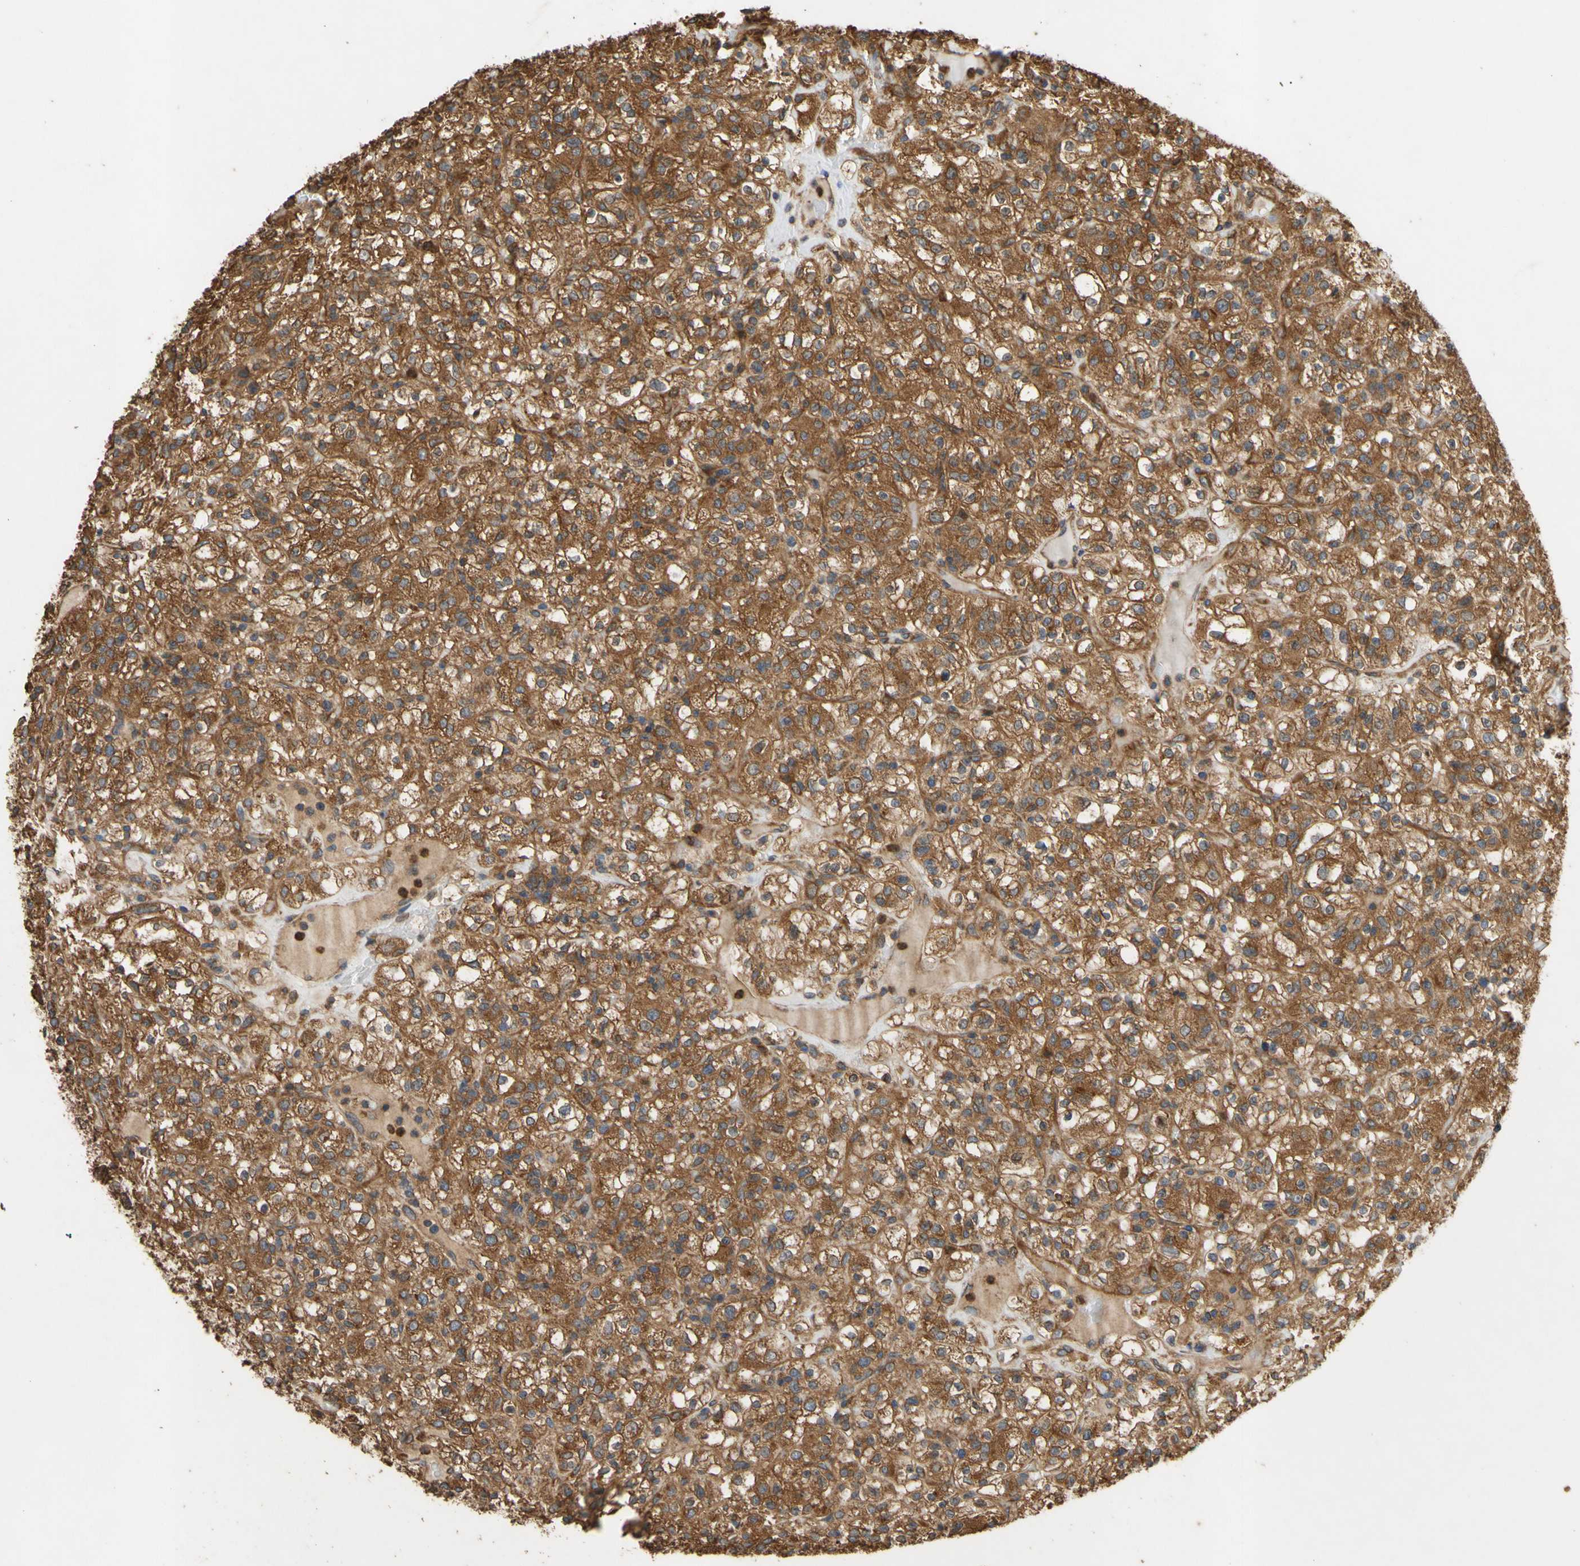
{"staining": {"intensity": "strong", "quantity": ">75%", "location": "cytoplasmic/membranous"}, "tissue": "renal cancer", "cell_type": "Tumor cells", "image_type": "cancer", "snomed": [{"axis": "morphology", "description": "Normal tissue, NOS"}, {"axis": "morphology", "description": "Adenocarcinoma, NOS"}, {"axis": "topography", "description": "Kidney"}], "caption": "Renal adenocarcinoma tissue exhibits strong cytoplasmic/membranous expression in approximately >75% of tumor cells", "gene": "CTTN", "patient": {"sex": "female", "age": 72}}